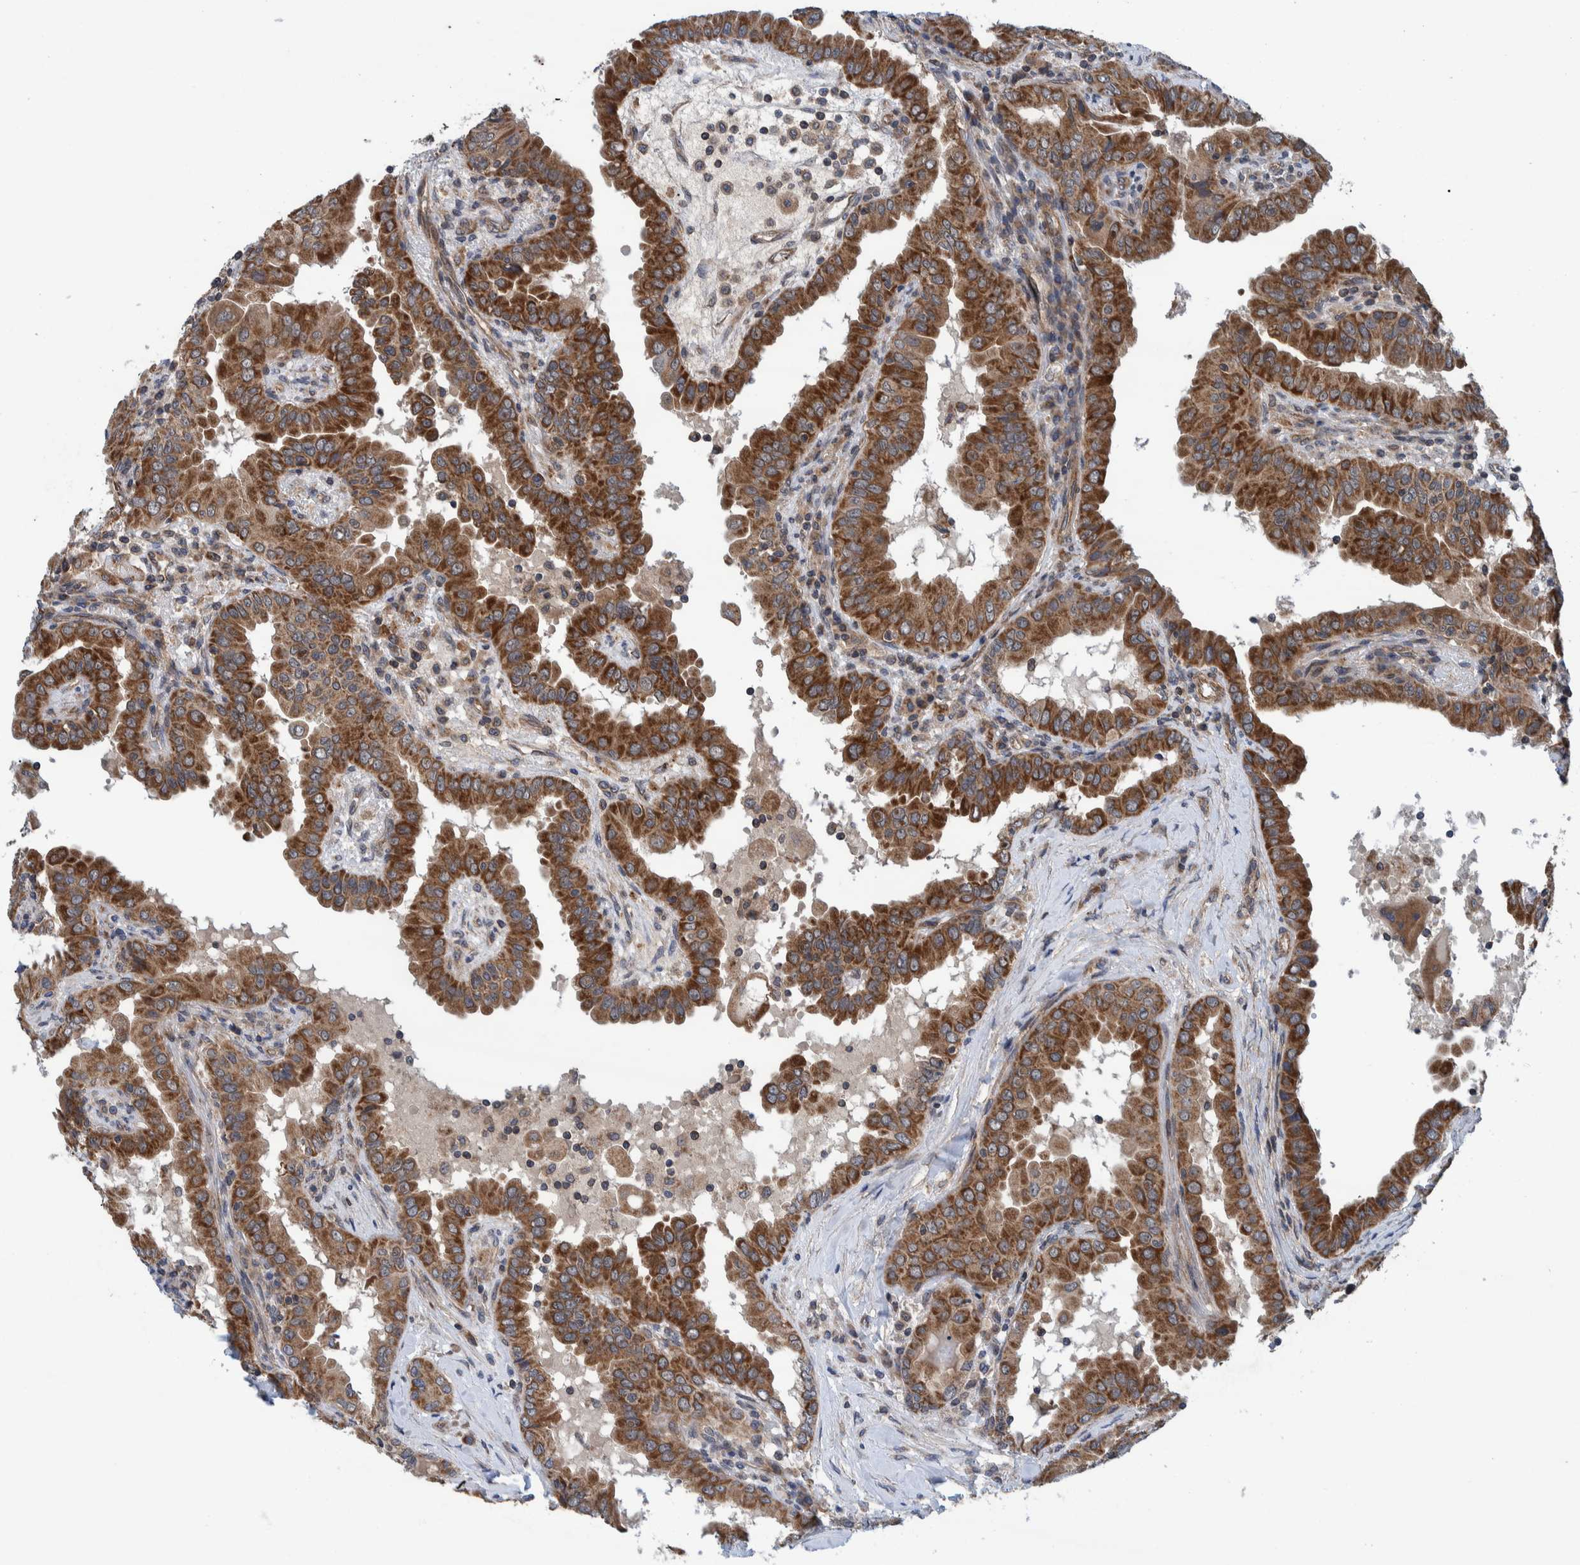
{"staining": {"intensity": "strong", "quantity": ">75%", "location": "cytoplasmic/membranous"}, "tissue": "thyroid cancer", "cell_type": "Tumor cells", "image_type": "cancer", "snomed": [{"axis": "morphology", "description": "Papillary adenocarcinoma, NOS"}, {"axis": "topography", "description": "Thyroid gland"}], "caption": "This is an image of IHC staining of papillary adenocarcinoma (thyroid), which shows strong staining in the cytoplasmic/membranous of tumor cells.", "gene": "MRPS7", "patient": {"sex": "male", "age": 33}}